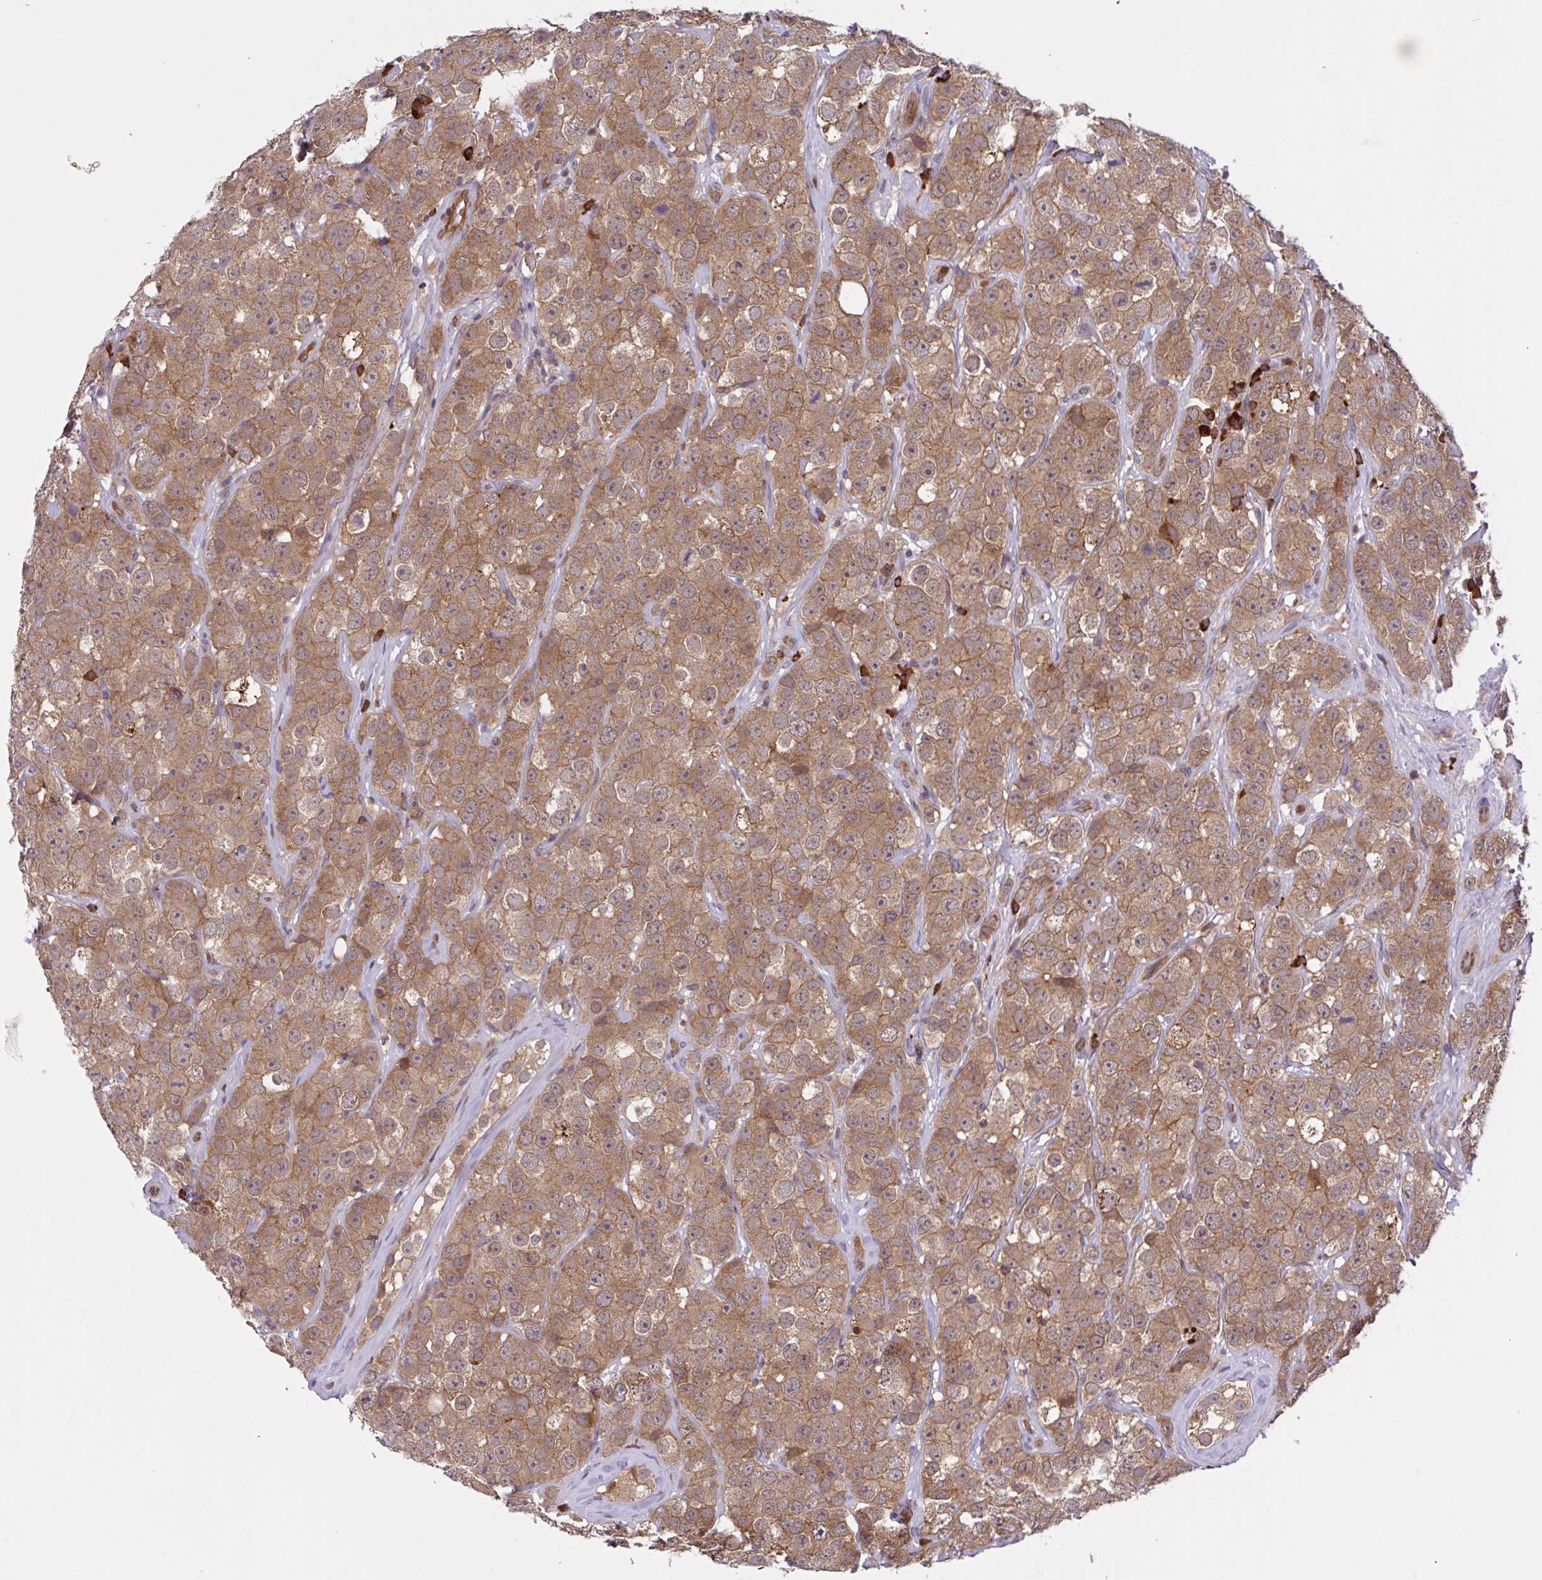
{"staining": {"intensity": "moderate", "quantity": ">75%", "location": "cytoplasmic/membranous"}, "tissue": "testis cancer", "cell_type": "Tumor cells", "image_type": "cancer", "snomed": [{"axis": "morphology", "description": "Seminoma, NOS"}, {"axis": "topography", "description": "Testis"}], "caption": "IHC (DAB) staining of human testis seminoma displays moderate cytoplasmic/membranous protein positivity in approximately >75% of tumor cells.", "gene": "INTS10", "patient": {"sex": "male", "age": 28}}